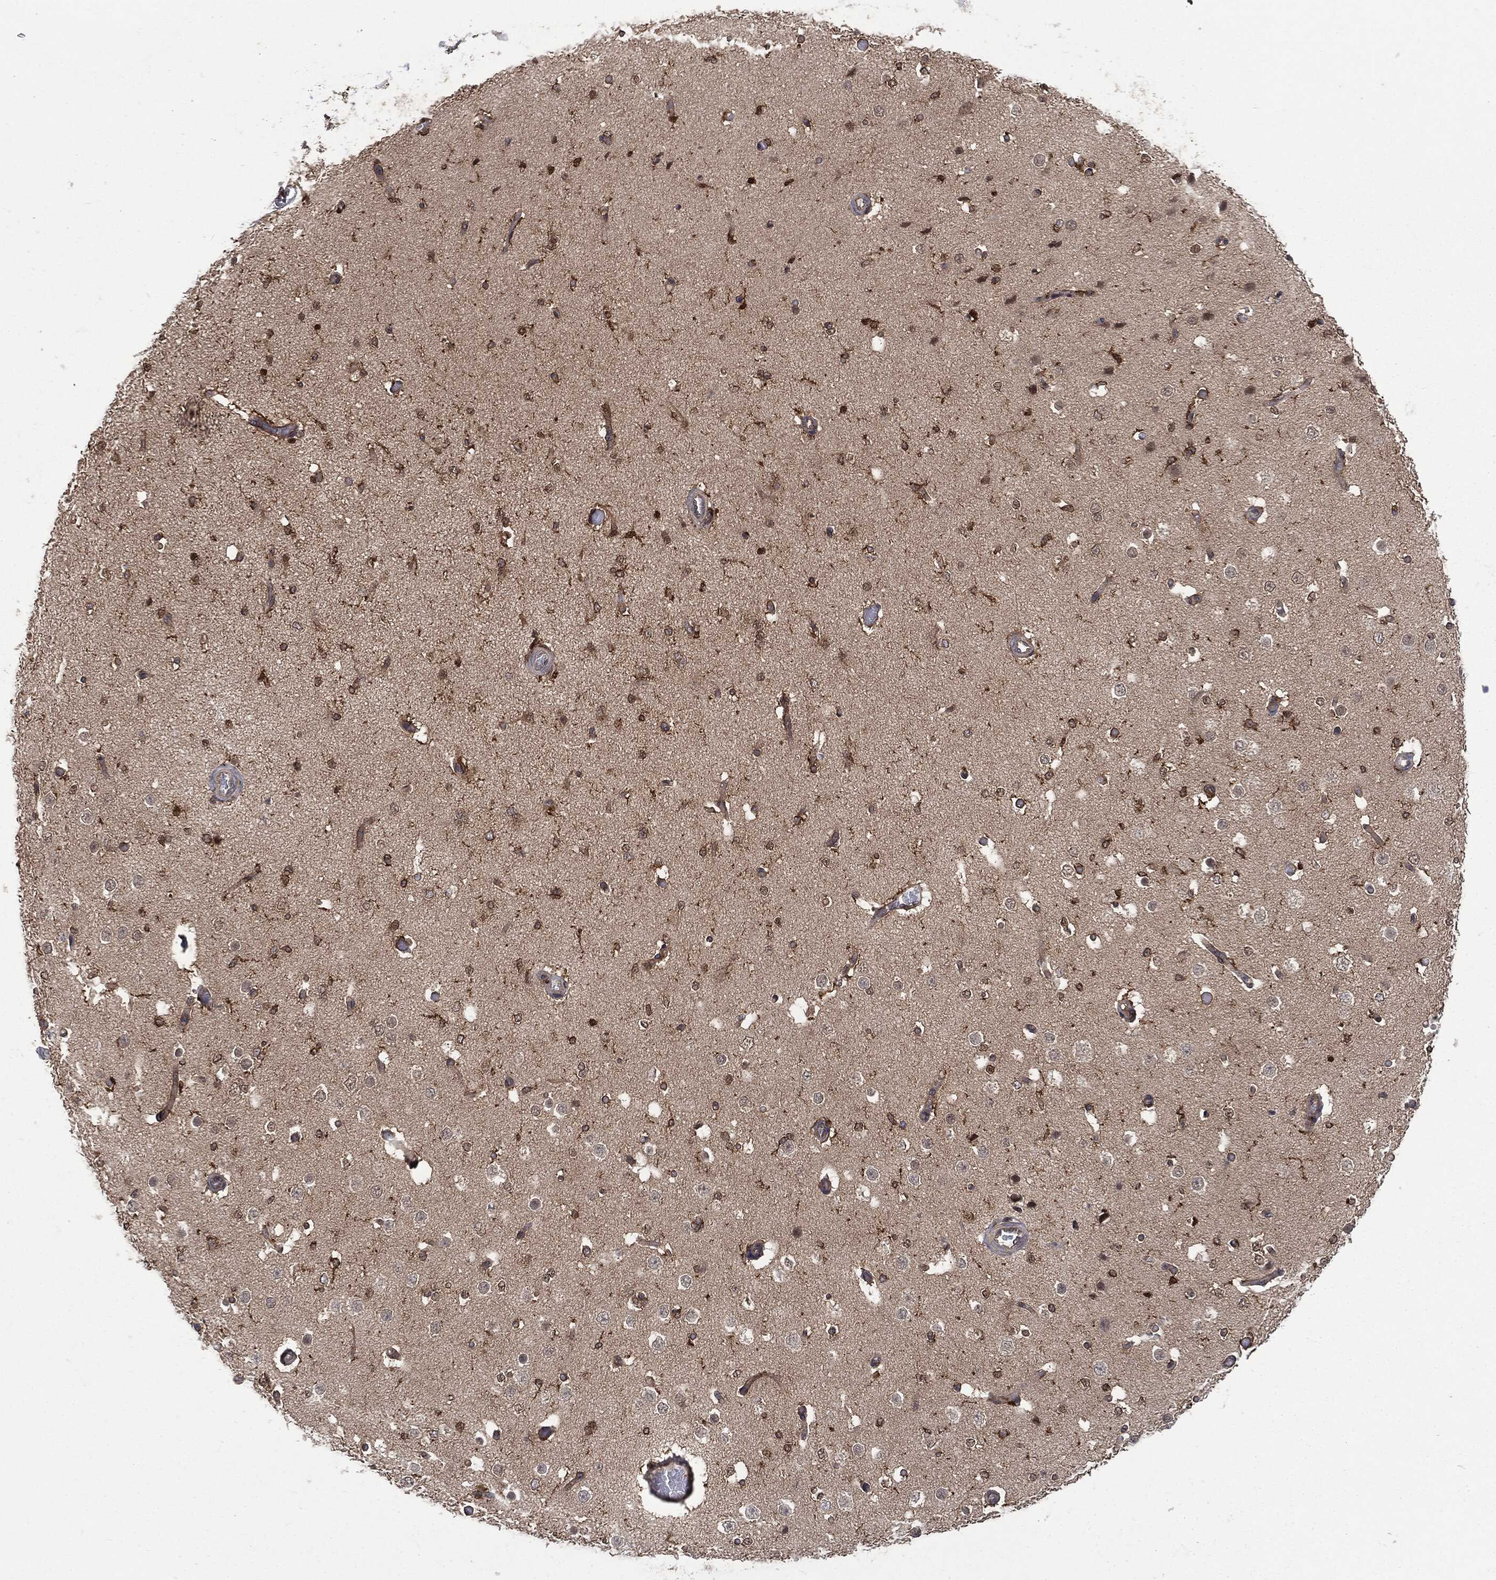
{"staining": {"intensity": "negative", "quantity": "none", "location": "none"}, "tissue": "cerebral cortex", "cell_type": "Endothelial cells", "image_type": "normal", "snomed": [{"axis": "morphology", "description": "Normal tissue, NOS"}, {"axis": "morphology", "description": "Inflammation, NOS"}, {"axis": "topography", "description": "Cerebral cortex"}], "caption": "Cerebral cortex stained for a protein using immunohistochemistry shows no staining endothelial cells.", "gene": "SNX5", "patient": {"sex": "male", "age": 6}}